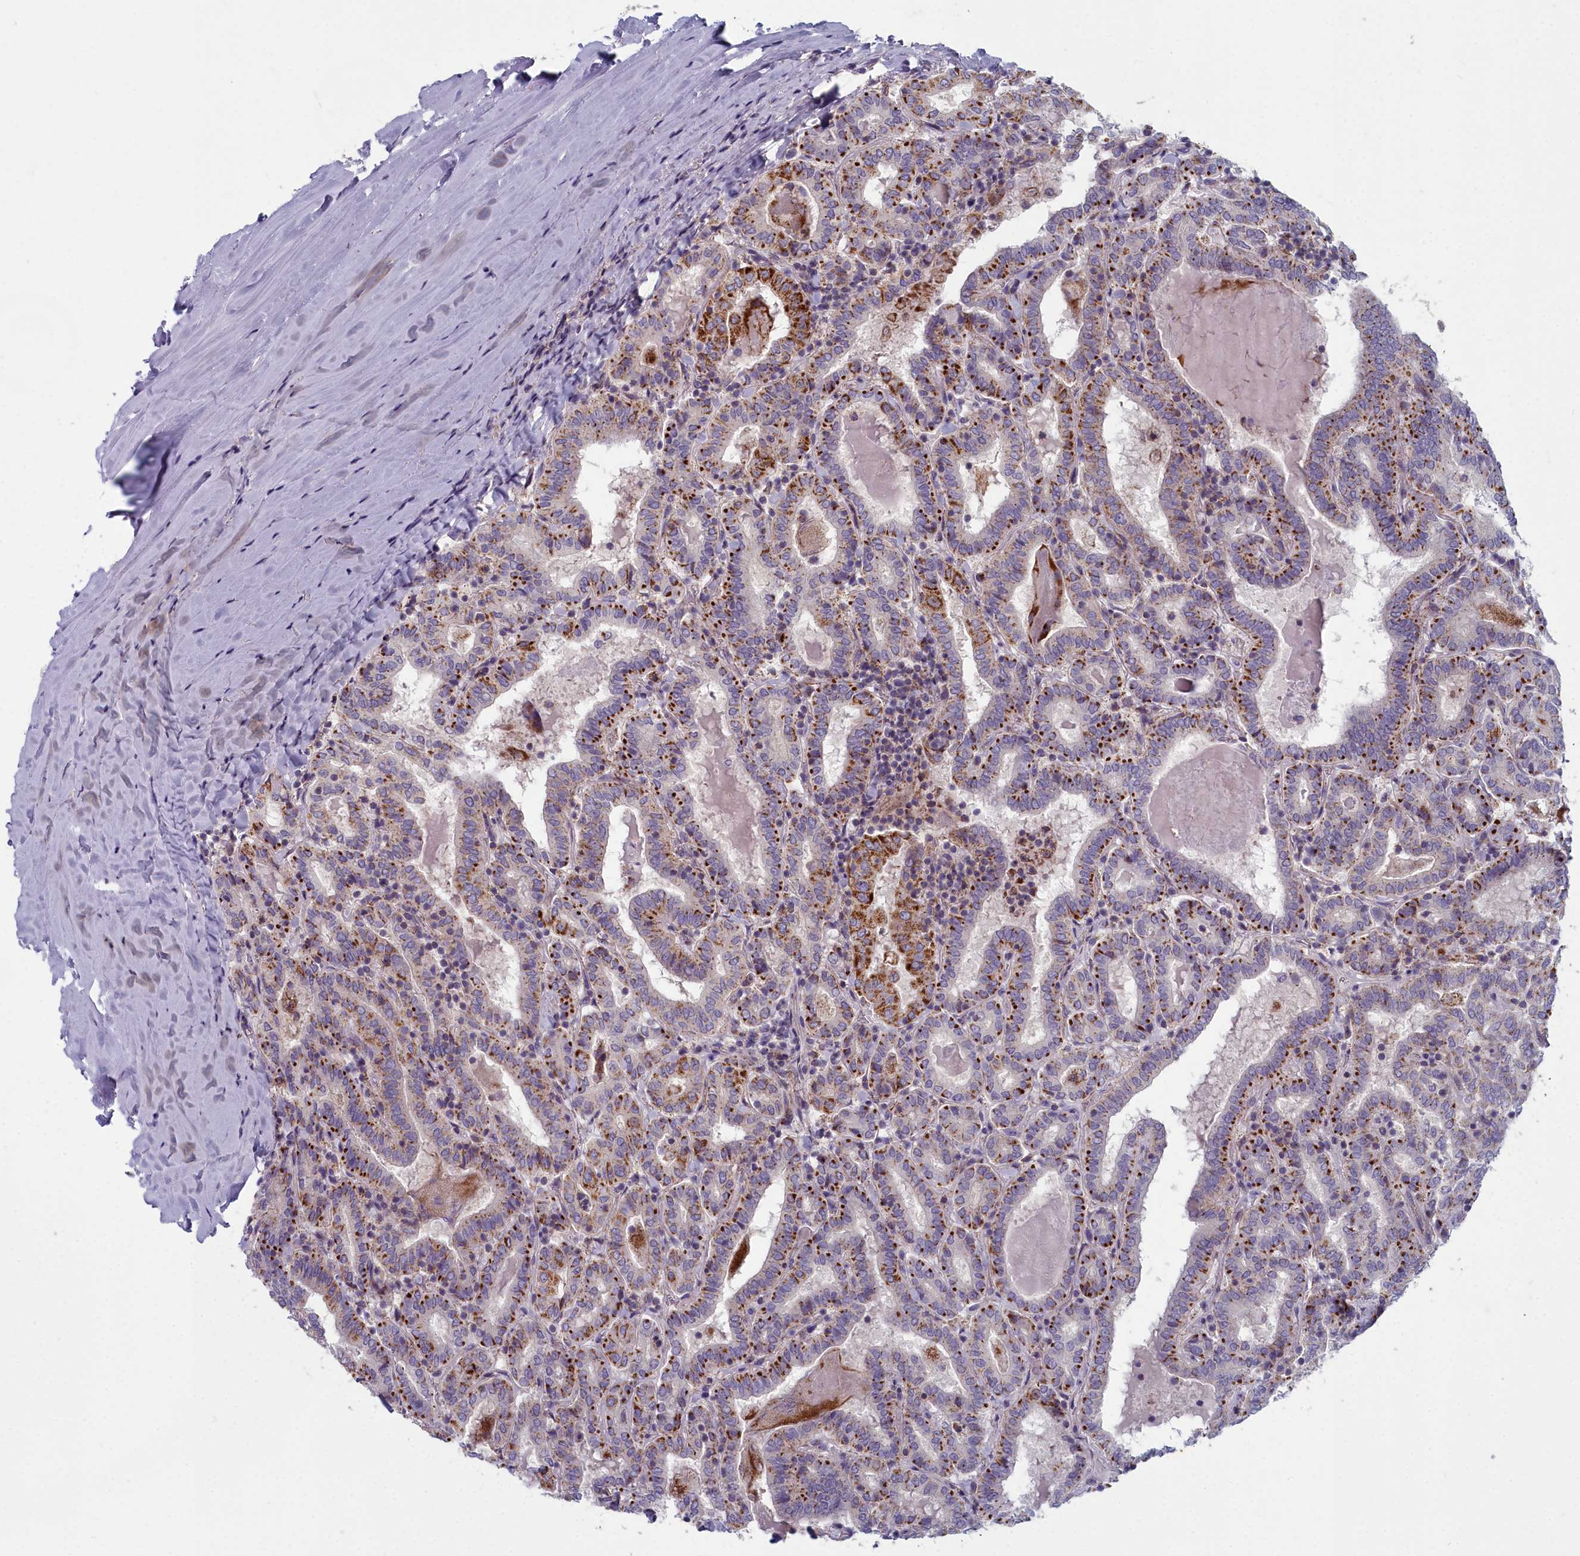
{"staining": {"intensity": "strong", "quantity": "25%-75%", "location": "cytoplasmic/membranous"}, "tissue": "thyroid cancer", "cell_type": "Tumor cells", "image_type": "cancer", "snomed": [{"axis": "morphology", "description": "Papillary adenocarcinoma, NOS"}, {"axis": "topography", "description": "Thyroid gland"}], "caption": "Immunohistochemical staining of human thyroid cancer (papillary adenocarcinoma) reveals high levels of strong cytoplasmic/membranous staining in approximately 25%-75% of tumor cells. (Brightfield microscopy of DAB IHC at high magnification).", "gene": "INSYN2A", "patient": {"sex": "female", "age": 72}}